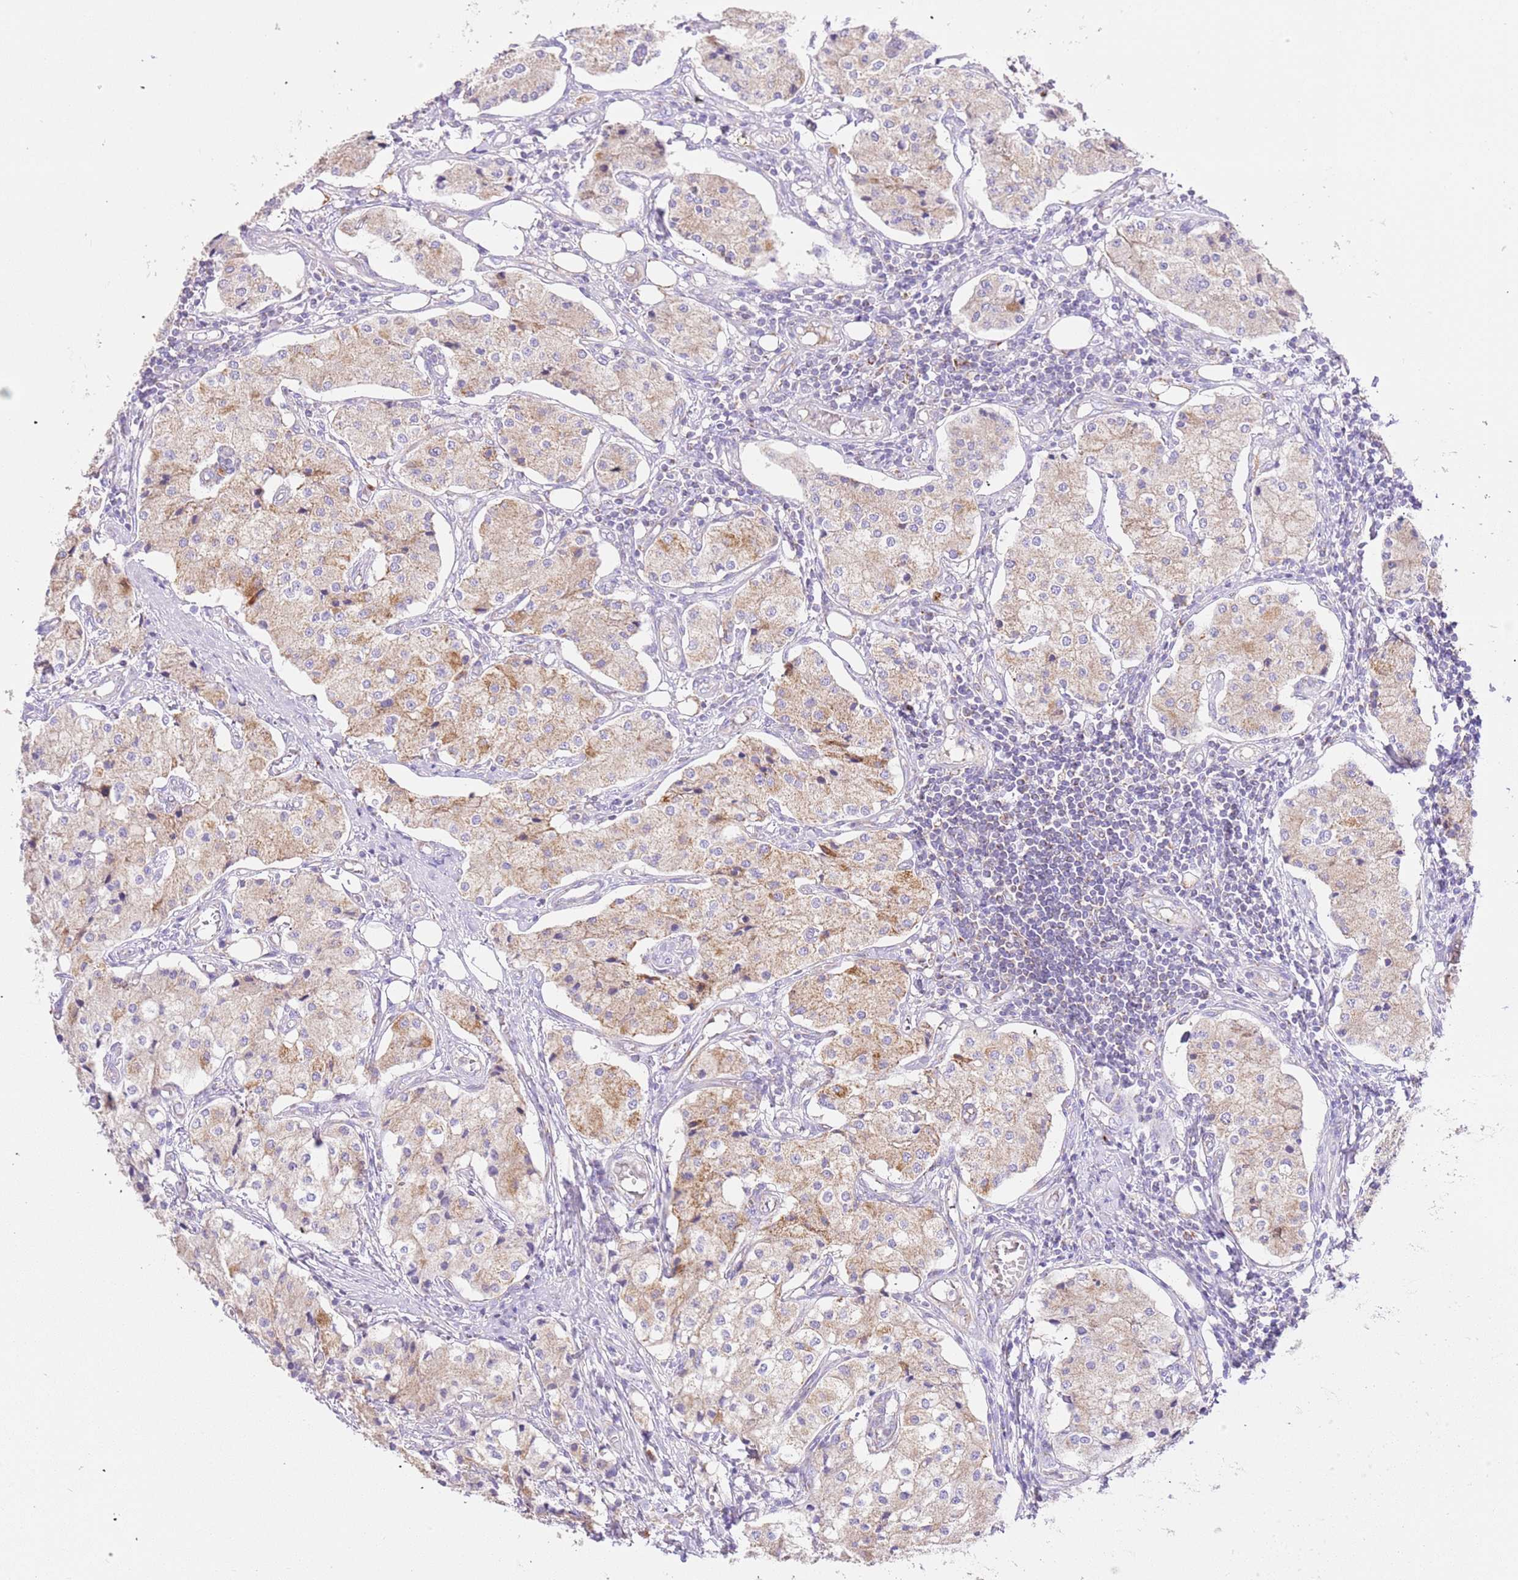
{"staining": {"intensity": "weak", "quantity": ">75%", "location": "cytoplasmic/membranous"}, "tissue": "carcinoid", "cell_type": "Tumor cells", "image_type": "cancer", "snomed": [{"axis": "morphology", "description": "Carcinoid, malignant, NOS"}, {"axis": "topography", "description": "Colon"}], "caption": "Immunohistochemical staining of human carcinoid exhibits weak cytoplasmic/membranous protein positivity in approximately >75% of tumor cells. (Stains: DAB (3,3'-diaminobenzidine) in brown, nuclei in blue, Microscopy: brightfield microscopy at high magnification).", "gene": "ZBTB39", "patient": {"sex": "female", "age": 52}}